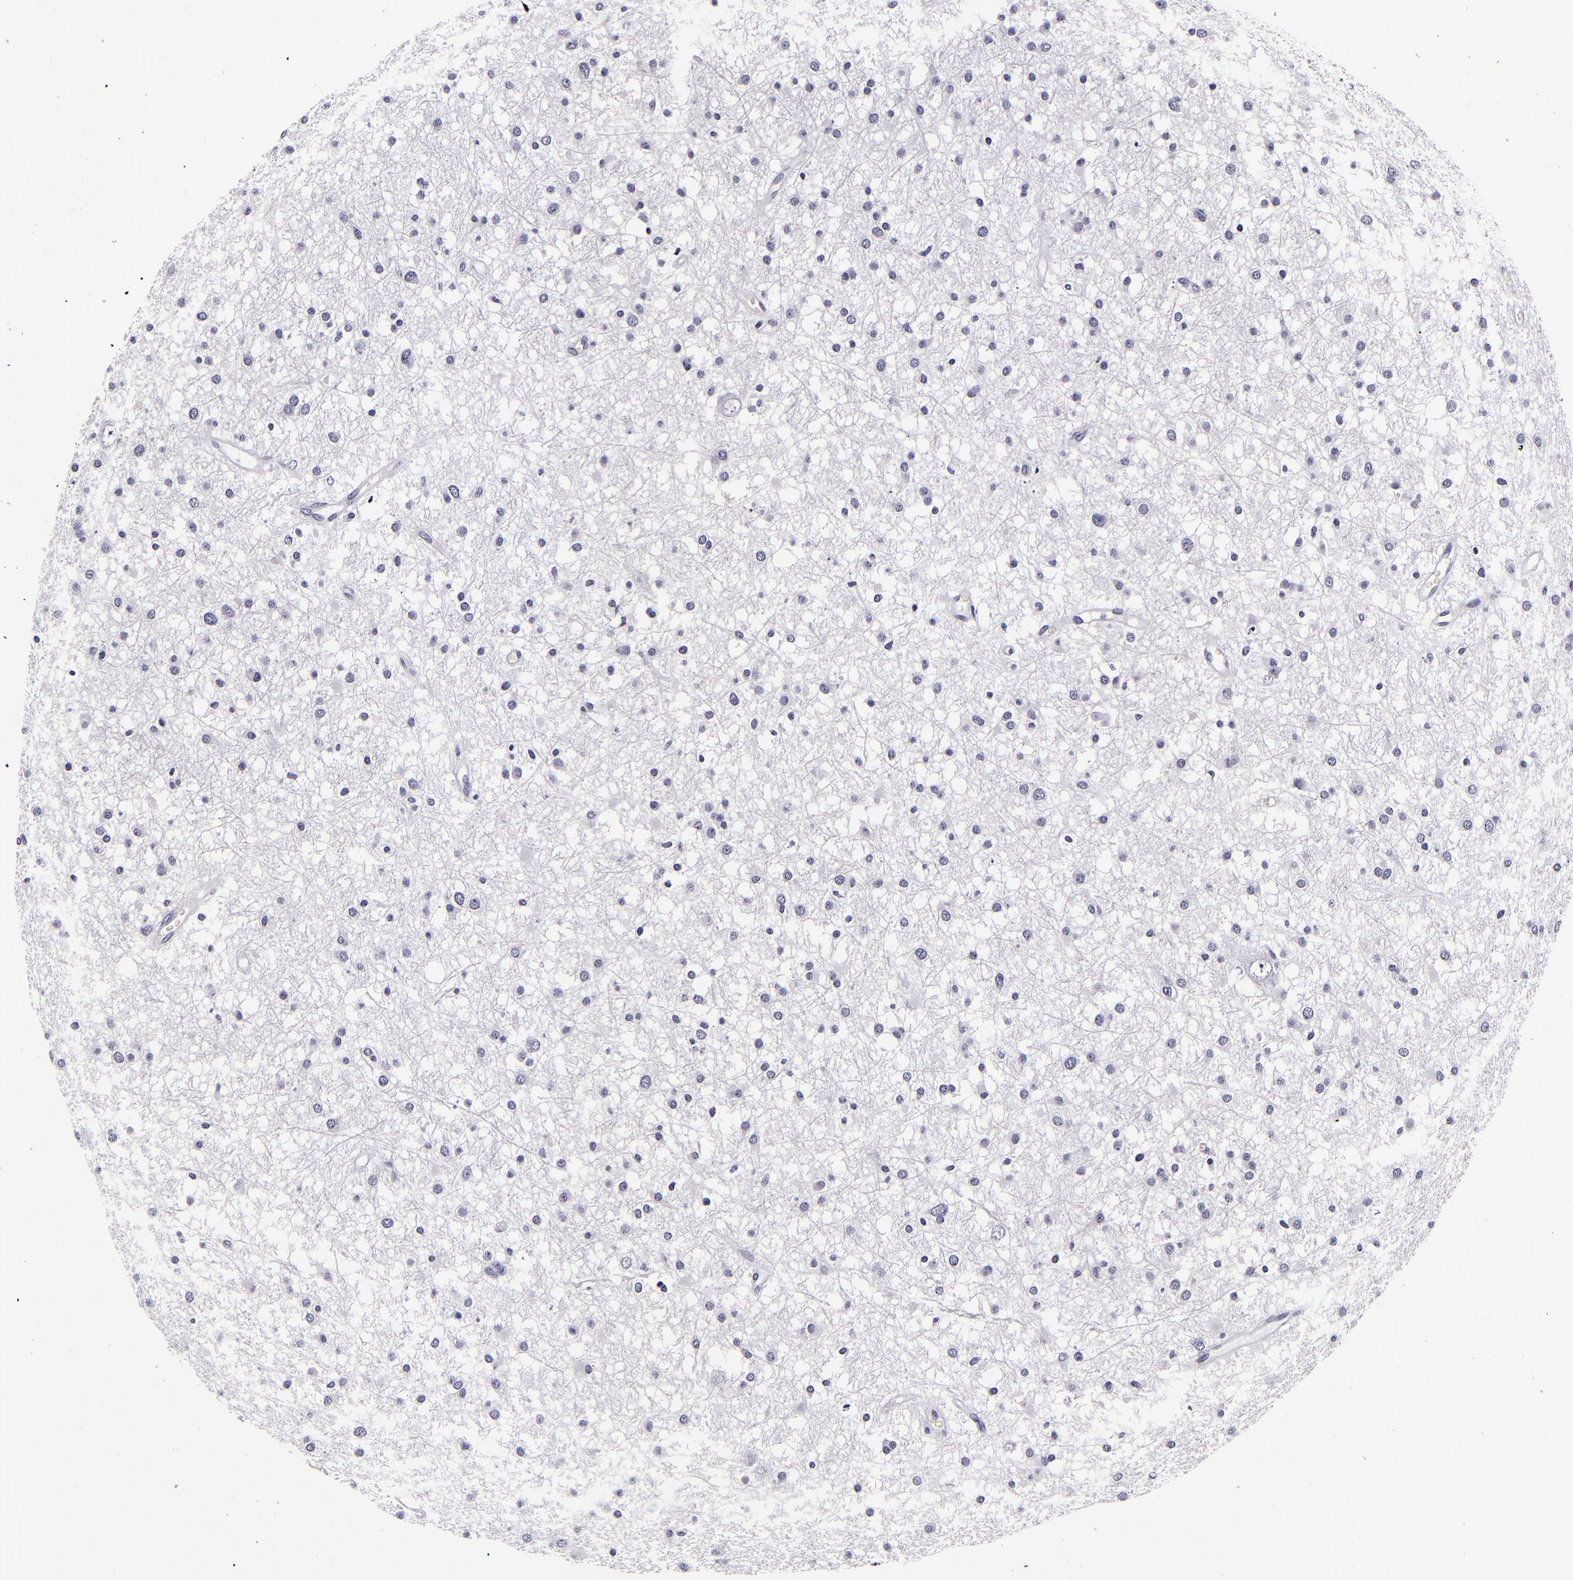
{"staining": {"intensity": "negative", "quantity": "none", "location": "none"}, "tissue": "glioma", "cell_type": "Tumor cells", "image_type": "cancer", "snomed": [{"axis": "morphology", "description": "Glioma, malignant, Low grade"}, {"axis": "topography", "description": "Brain"}], "caption": "Tumor cells are negative for protein expression in human malignant low-grade glioma. (DAB immunohistochemistry (IHC) with hematoxylin counter stain).", "gene": "FBN1", "patient": {"sex": "female", "age": 36}}